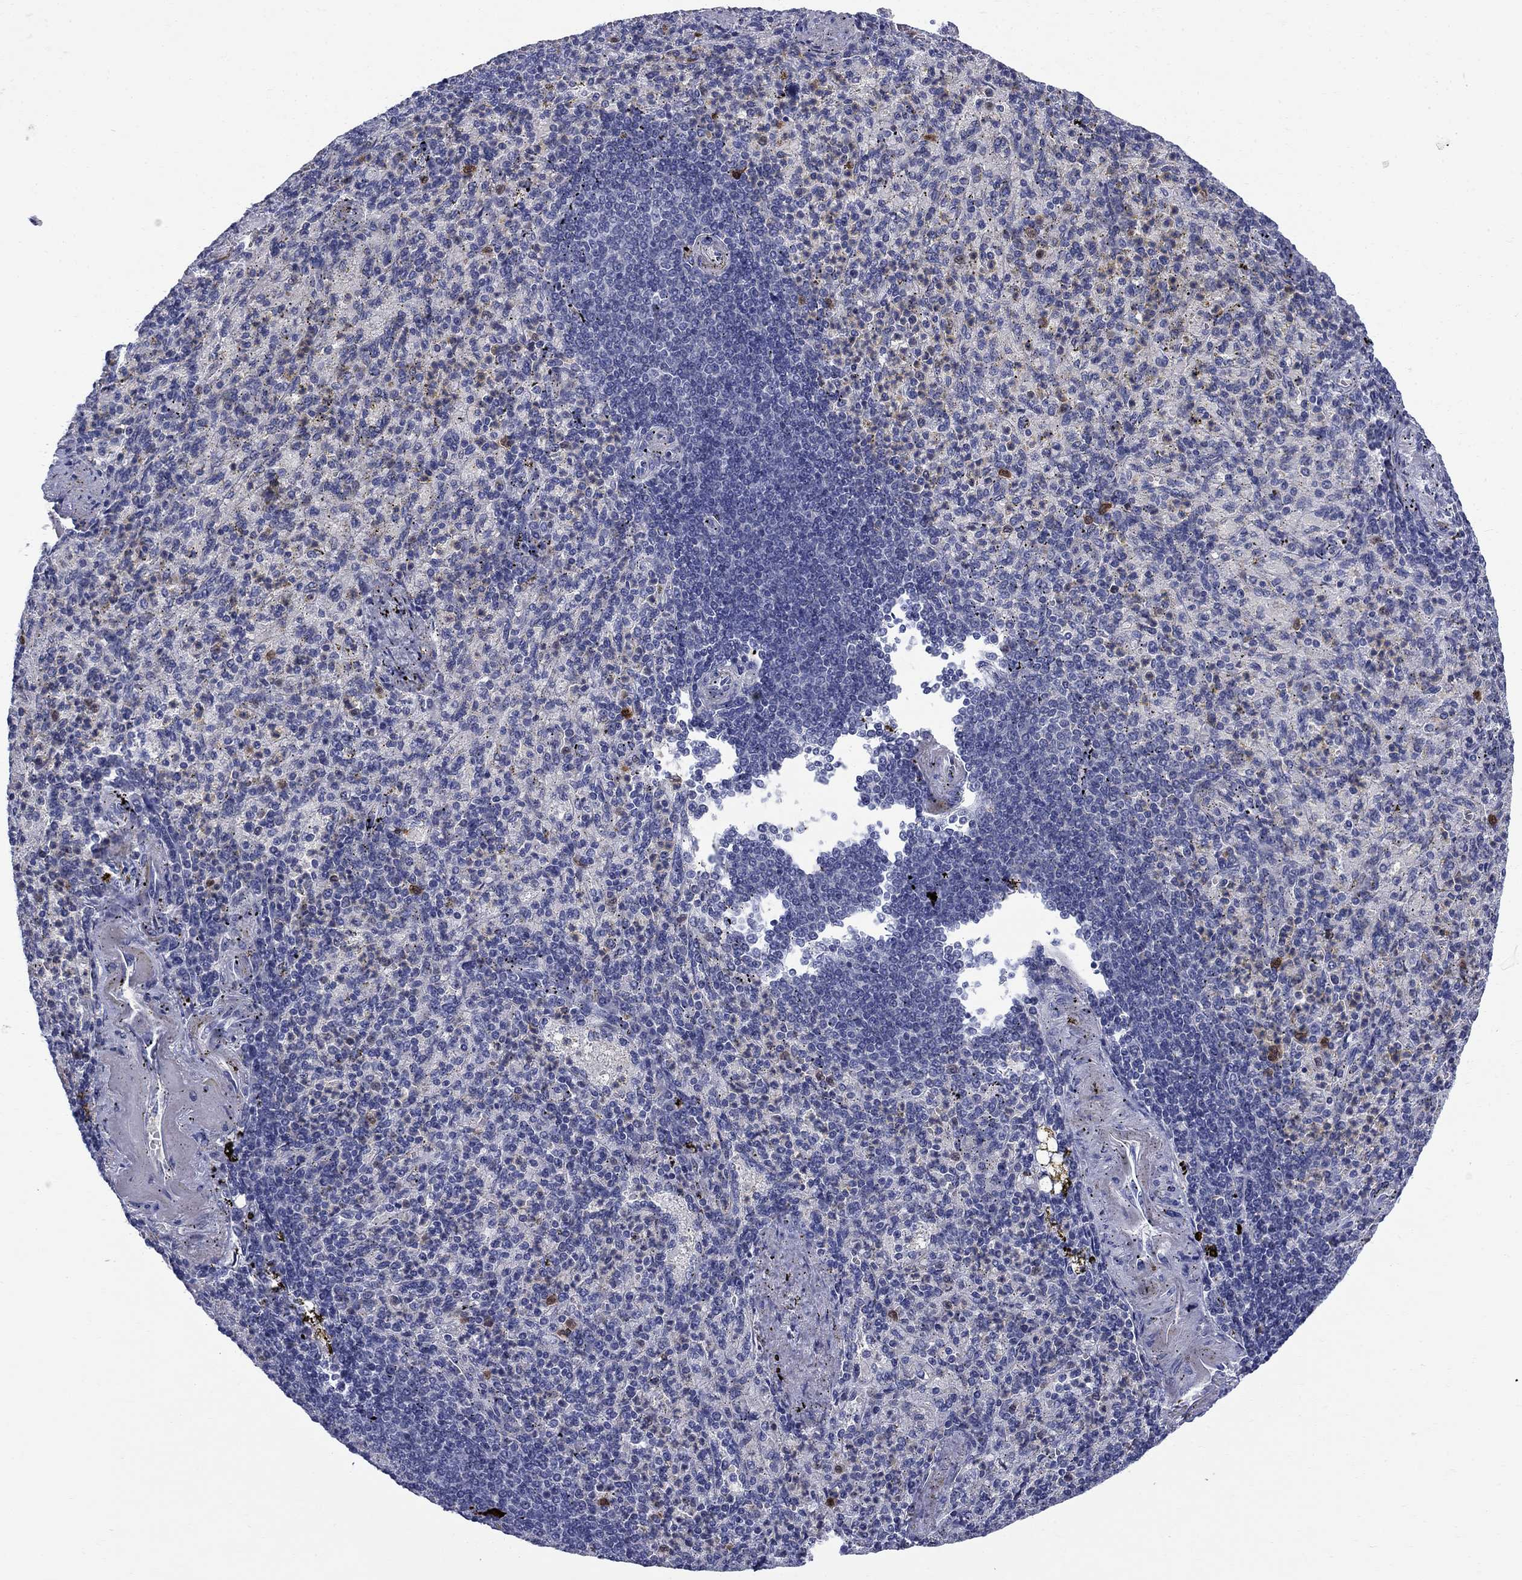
{"staining": {"intensity": "strong", "quantity": "<25%", "location": "nuclear"}, "tissue": "spleen", "cell_type": "Cells in red pulp", "image_type": "normal", "snomed": [{"axis": "morphology", "description": "Normal tissue, NOS"}, {"axis": "topography", "description": "Spleen"}], "caption": "The histopathology image reveals immunohistochemical staining of unremarkable spleen. There is strong nuclear expression is present in about <25% of cells in red pulp.", "gene": "SERPINB2", "patient": {"sex": "female", "age": 74}}